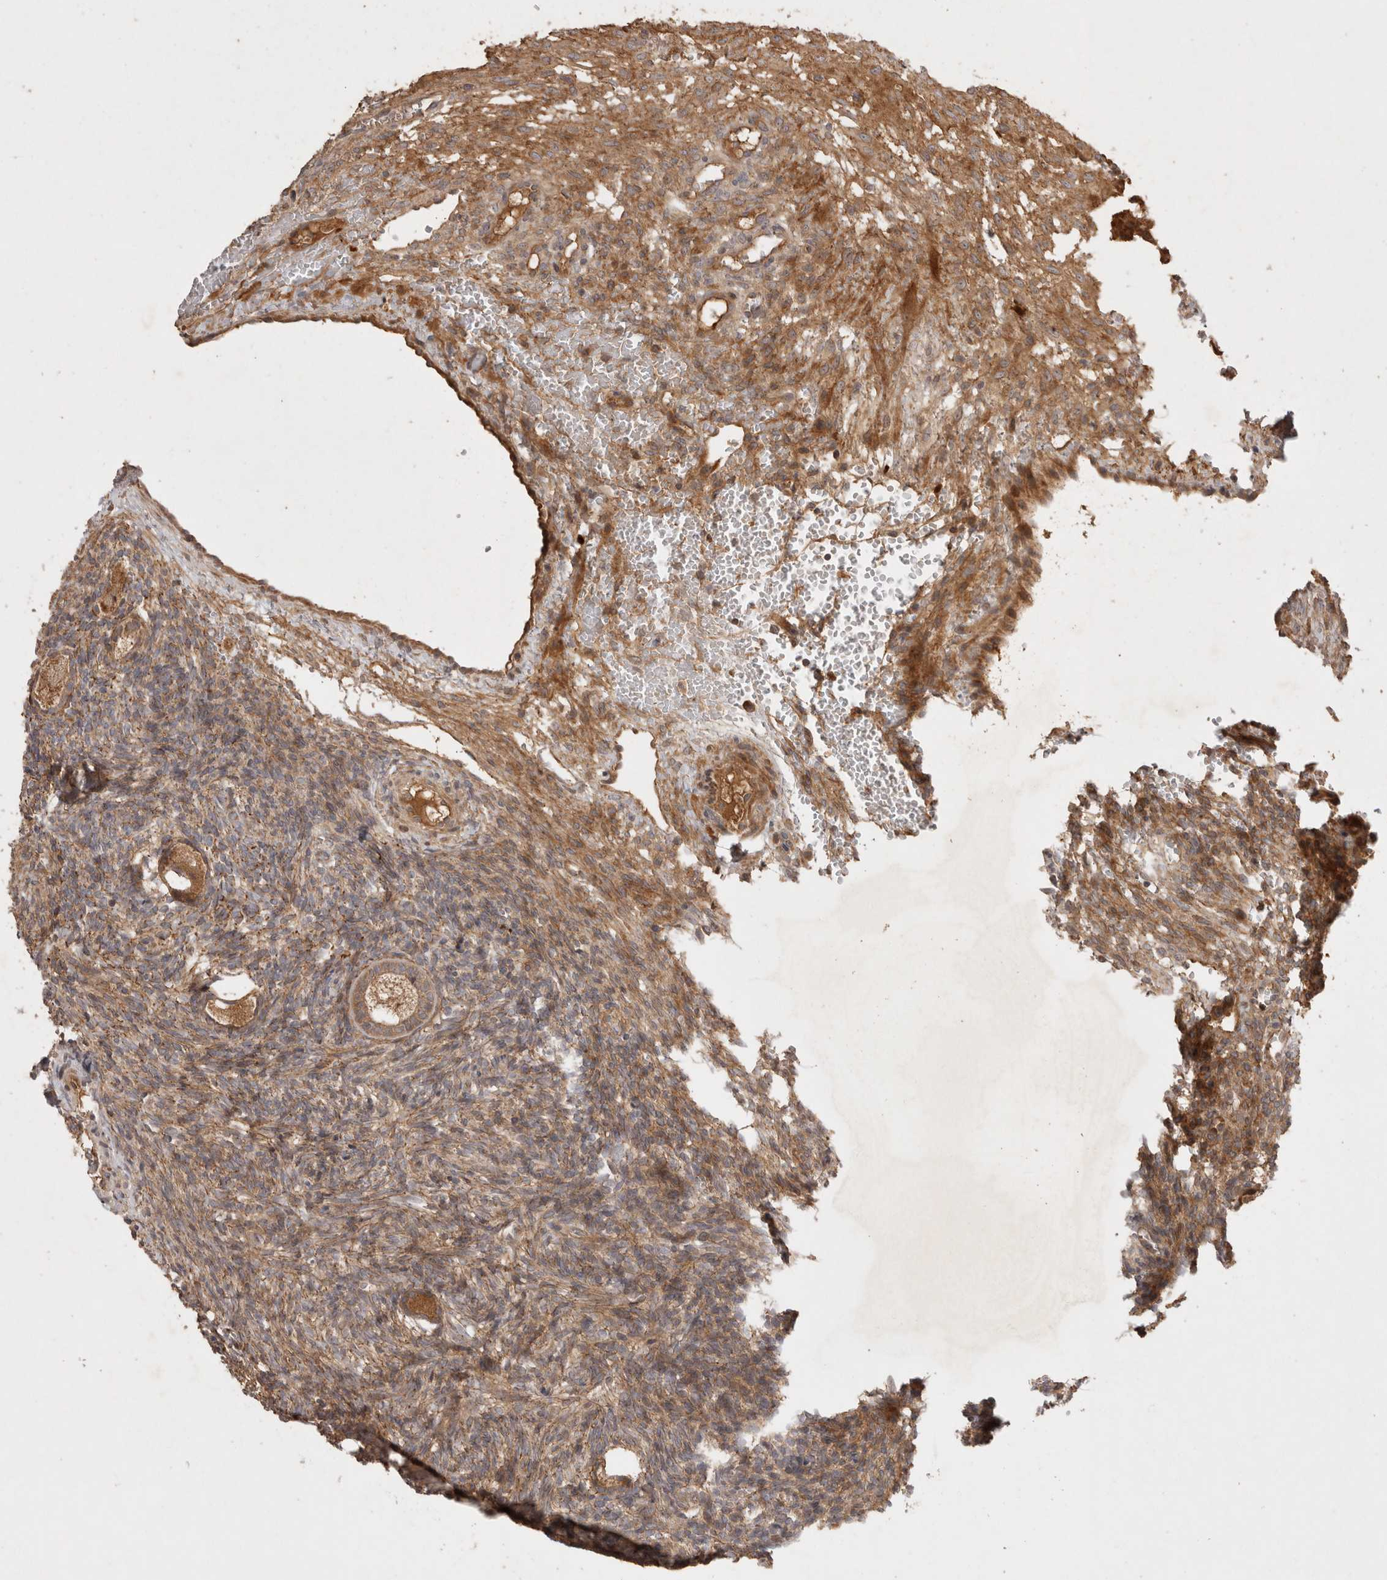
{"staining": {"intensity": "moderate", "quantity": ">75%", "location": "cytoplasmic/membranous"}, "tissue": "ovary", "cell_type": "Follicle cells", "image_type": "normal", "snomed": [{"axis": "morphology", "description": "Normal tissue, NOS"}, {"axis": "topography", "description": "Ovary"}], "caption": "The histopathology image shows a brown stain indicating the presence of a protein in the cytoplasmic/membranous of follicle cells in ovary. The staining was performed using DAB (3,3'-diaminobenzidine), with brown indicating positive protein expression. Nuclei are stained blue with hematoxylin.", "gene": "PPP1R42", "patient": {"sex": "female", "age": 34}}